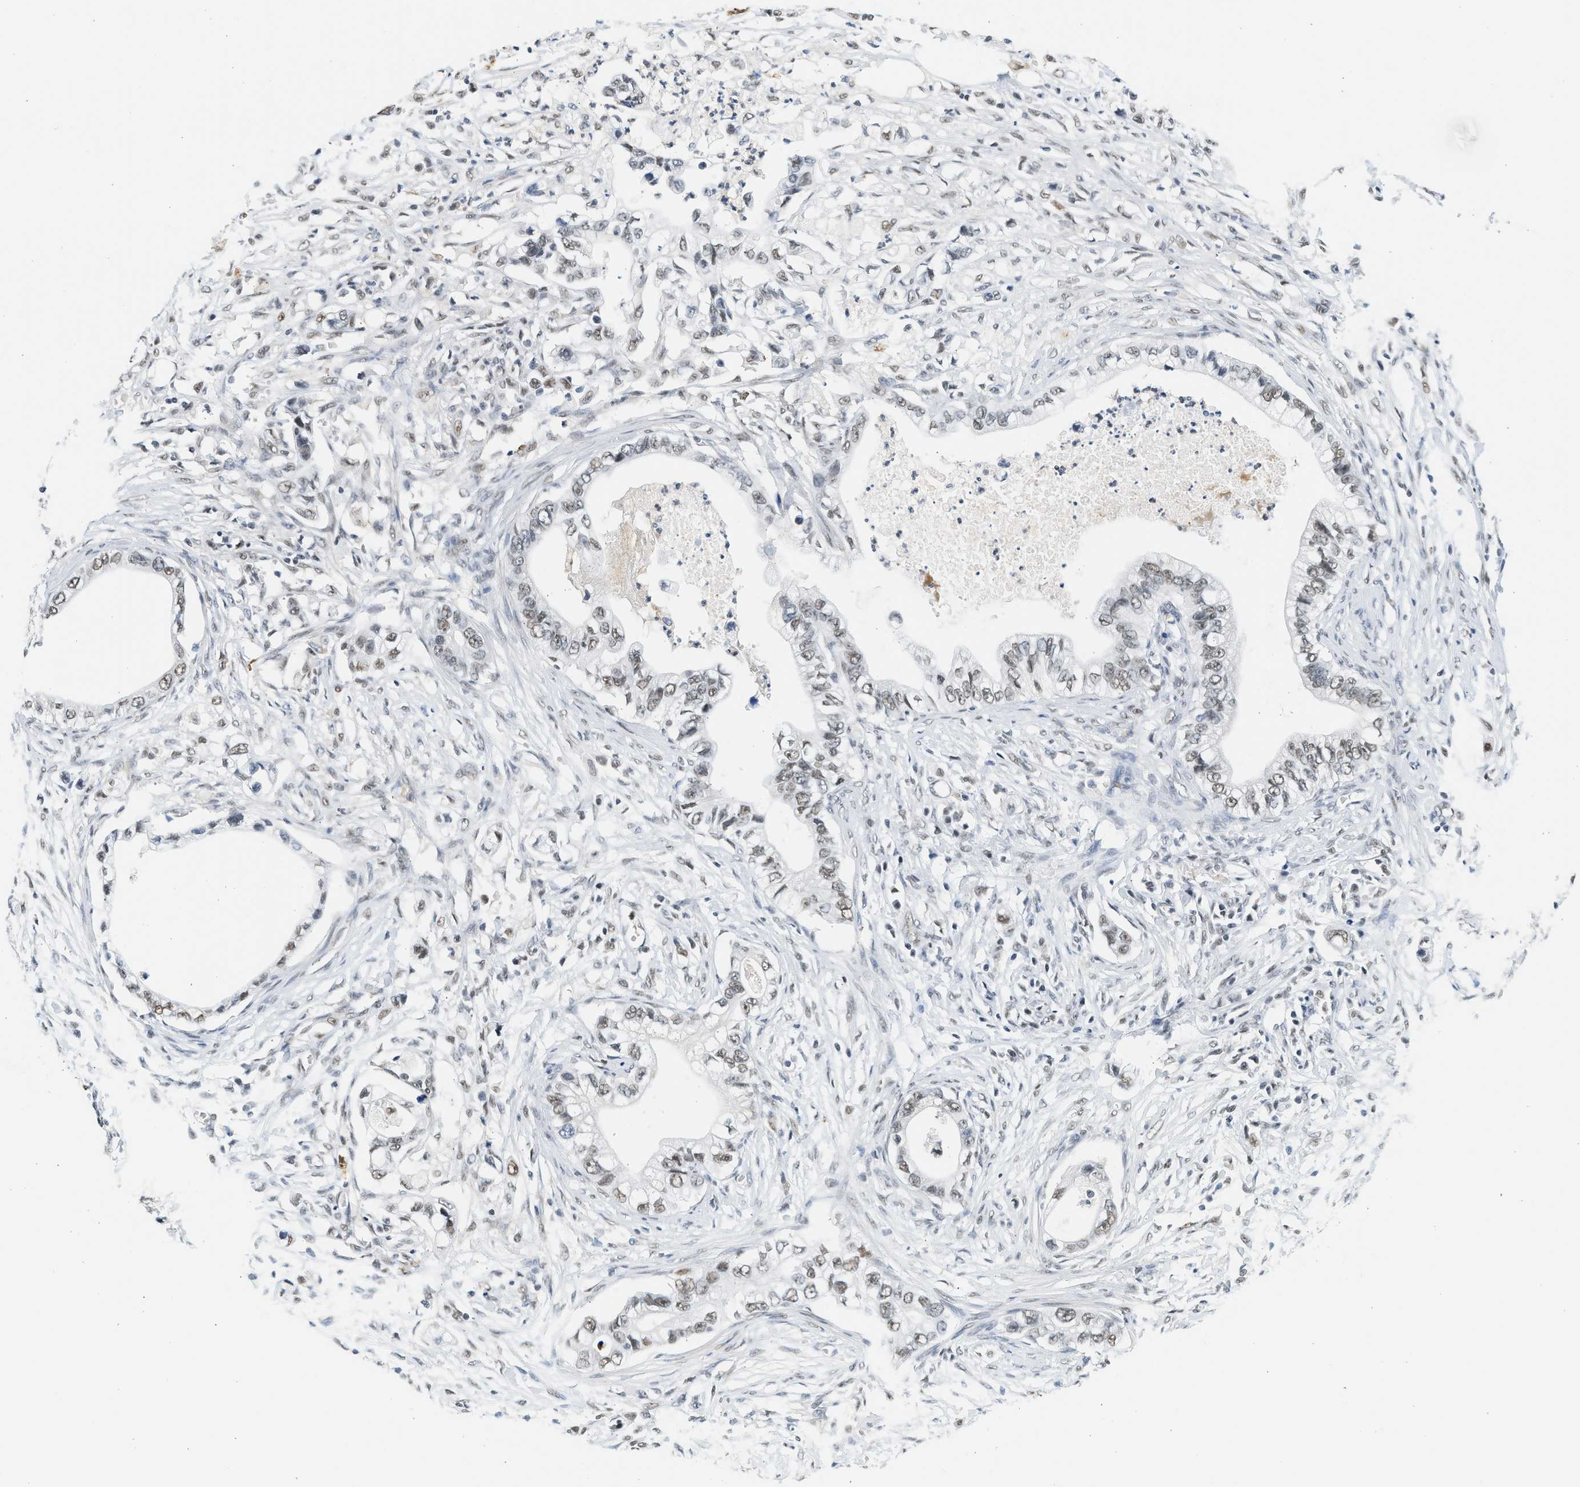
{"staining": {"intensity": "weak", "quantity": ">75%", "location": "nuclear"}, "tissue": "pancreatic cancer", "cell_type": "Tumor cells", "image_type": "cancer", "snomed": [{"axis": "morphology", "description": "Adenocarcinoma, NOS"}, {"axis": "topography", "description": "Pancreas"}], "caption": "Weak nuclear positivity is identified in approximately >75% of tumor cells in adenocarcinoma (pancreatic).", "gene": "HIPK1", "patient": {"sex": "male", "age": 56}}